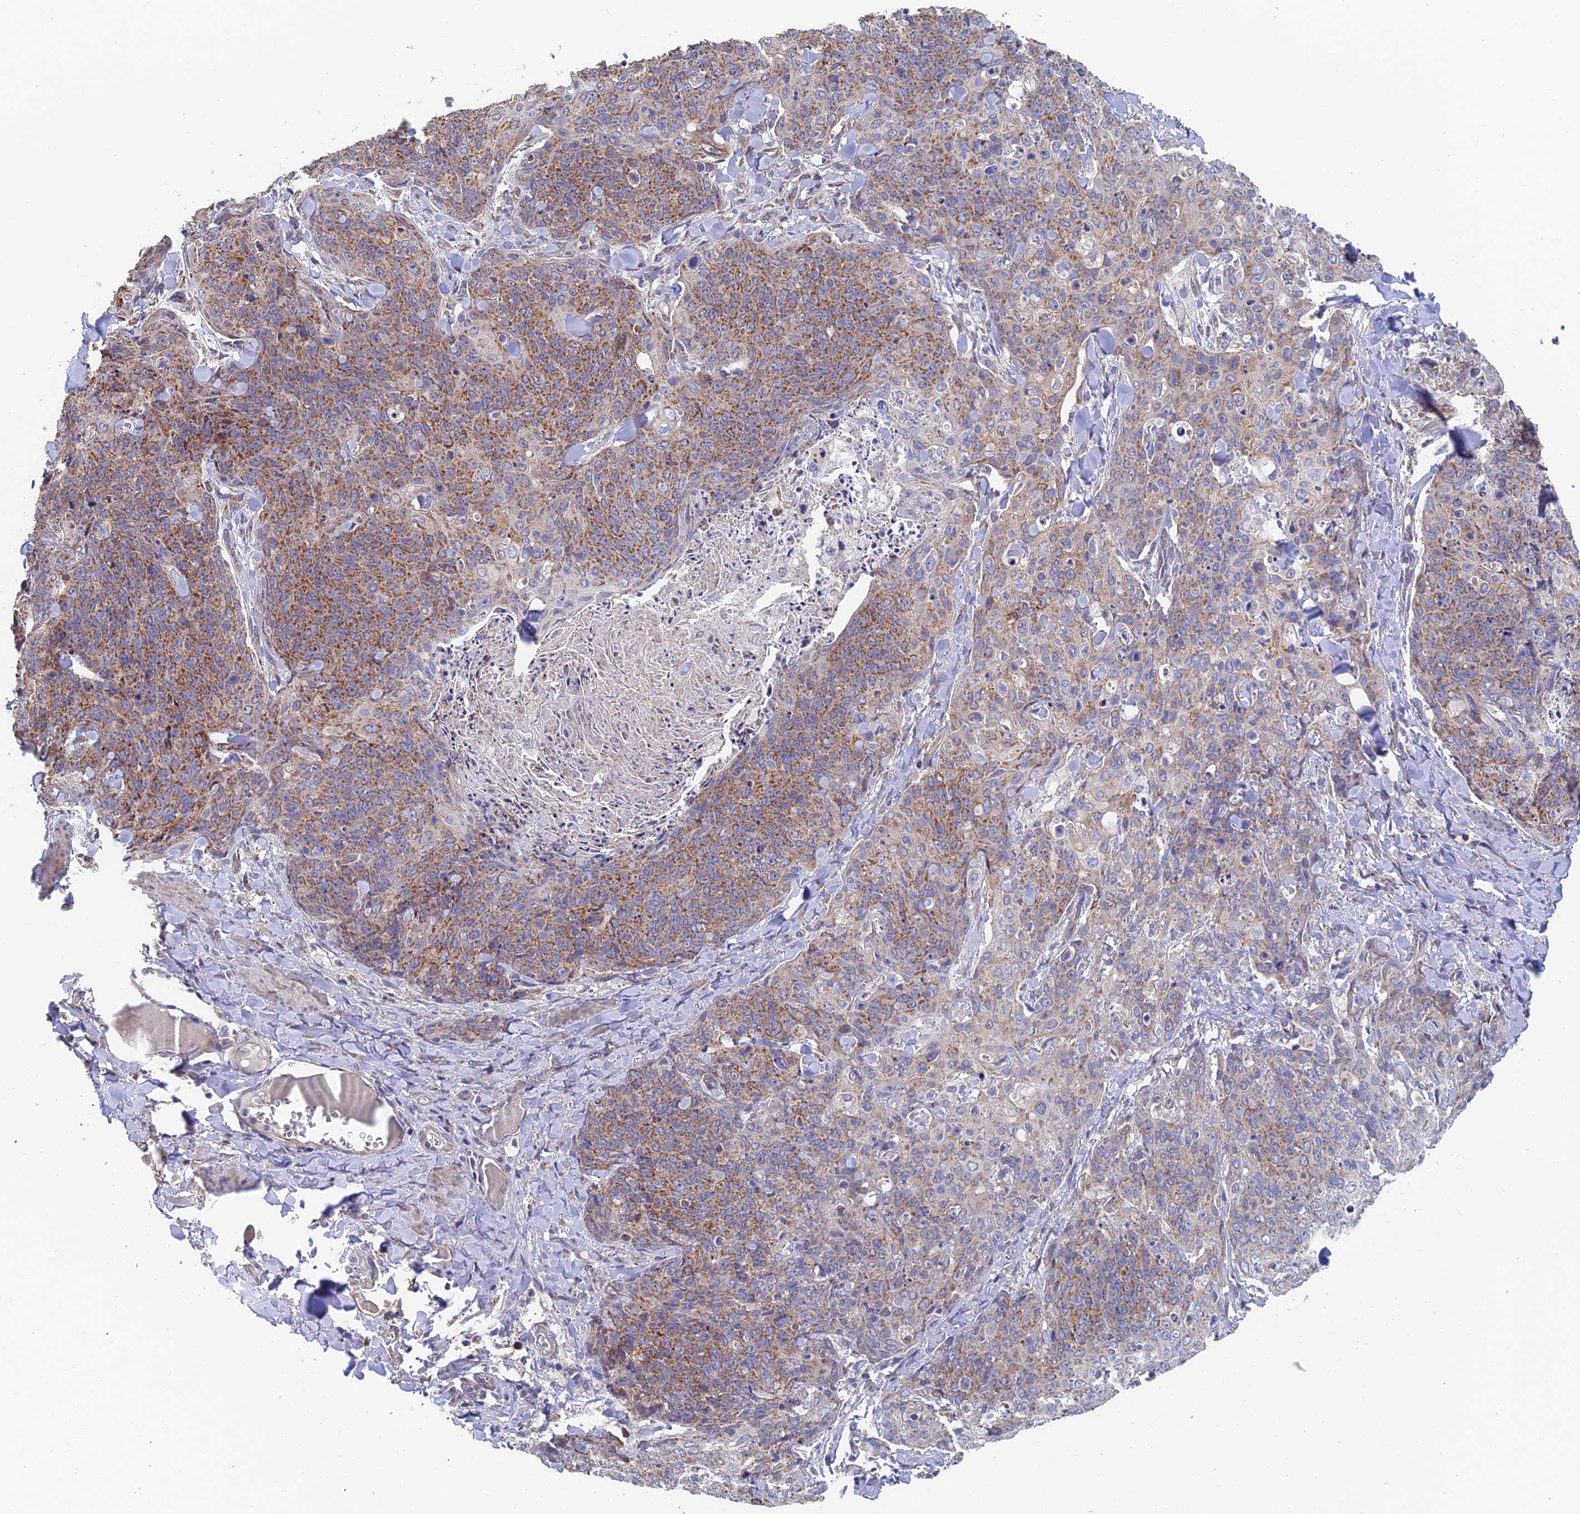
{"staining": {"intensity": "moderate", "quantity": ">75%", "location": "cytoplasmic/membranous"}, "tissue": "skin cancer", "cell_type": "Tumor cells", "image_type": "cancer", "snomed": [{"axis": "morphology", "description": "Squamous cell carcinoma, NOS"}, {"axis": "topography", "description": "Skin"}, {"axis": "topography", "description": "Vulva"}], "caption": "Brown immunohistochemical staining in human squamous cell carcinoma (skin) reveals moderate cytoplasmic/membranous staining in approximately >75% of tumor cells.", "gene": "ECSIT", "patient": {"sex": "female", "age": 85}}